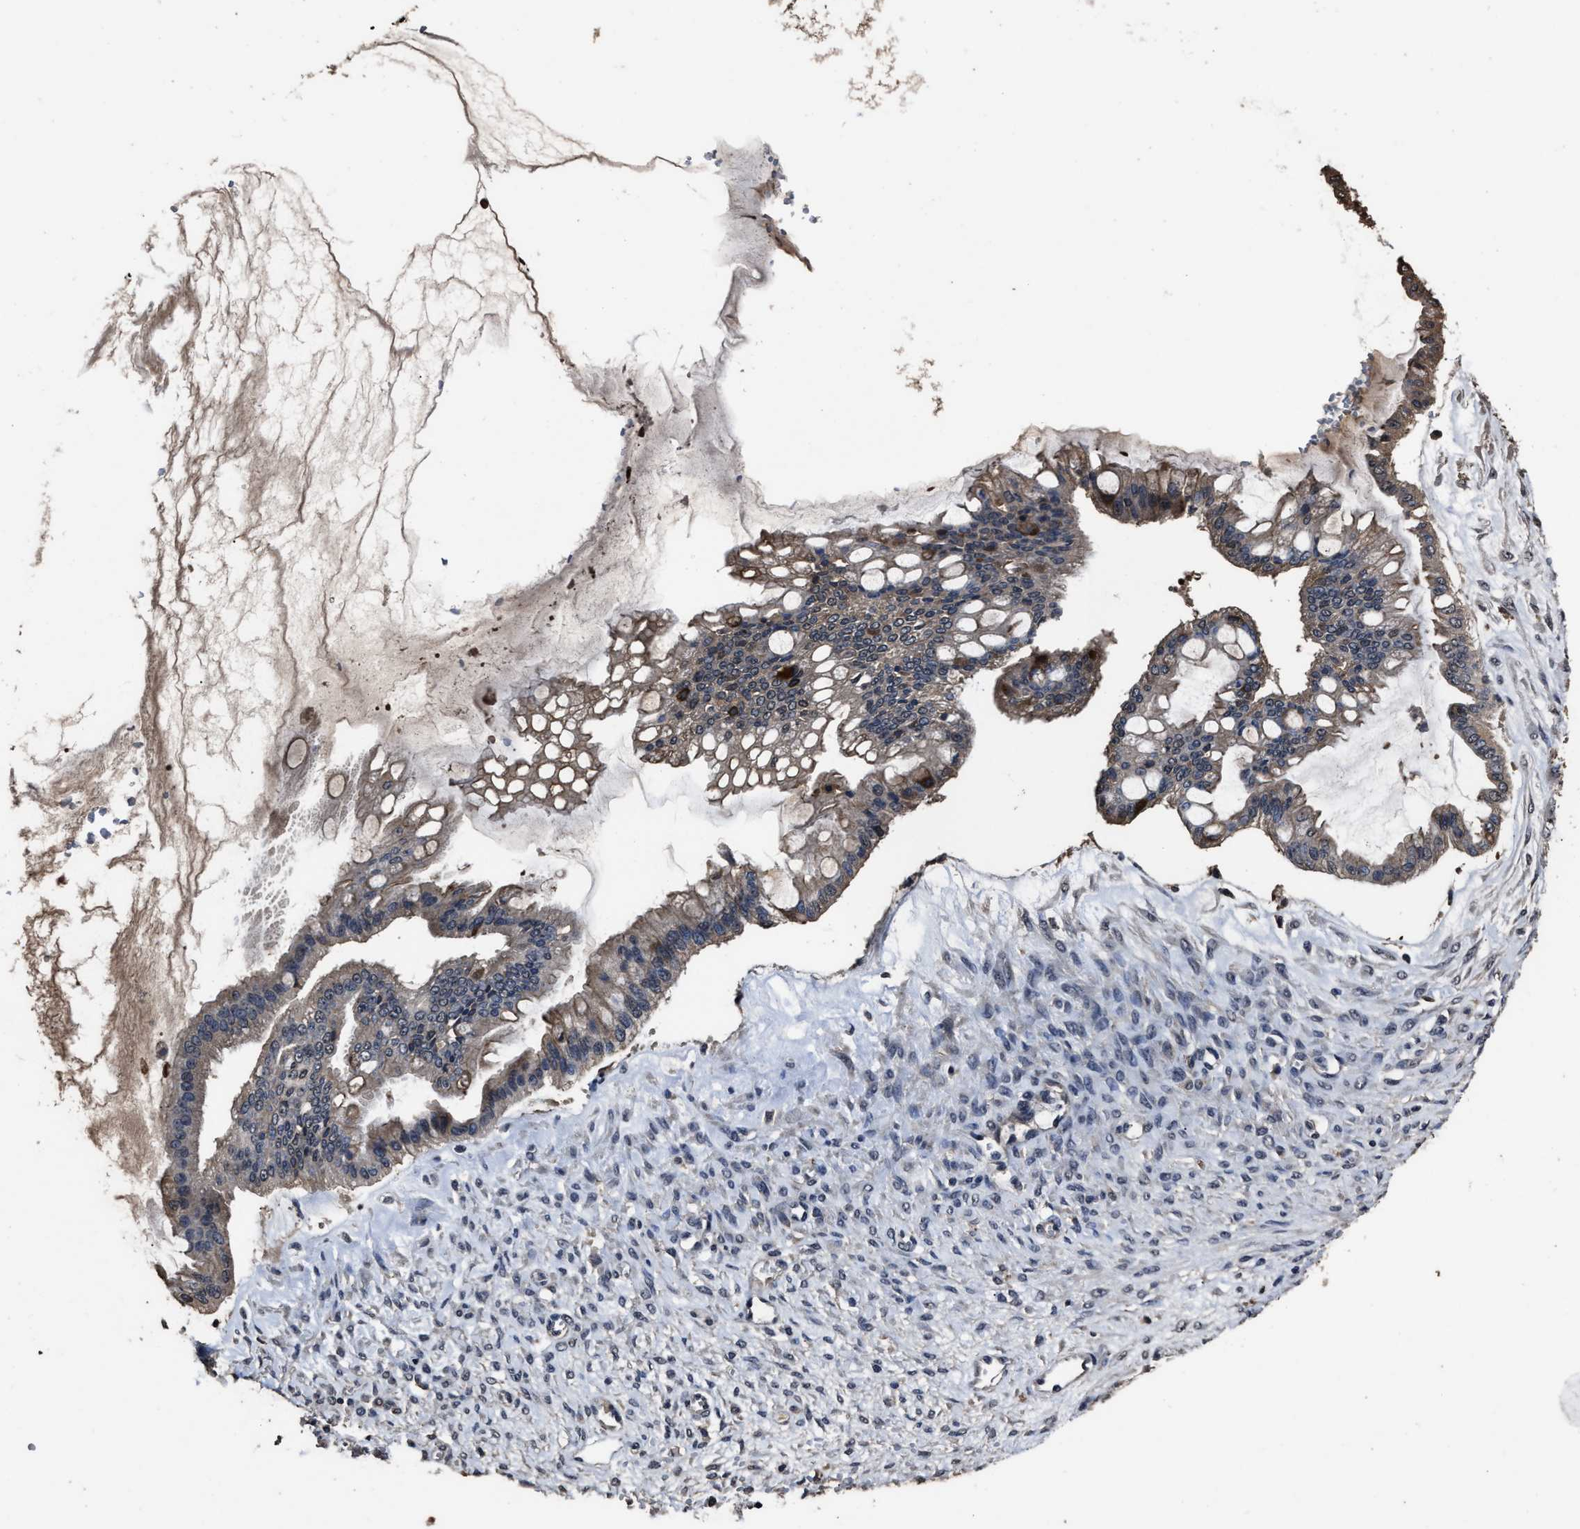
{"staining": {"intensity": "weak", "quantity": "25%-75%", "location": "cytoplasmic/membranous"}, "tissue": "ovarian cancer", "cell_type": "Tumor cells", "image_type": "cancer", "snomed": [{"axis": "morphology", "description": "Cystadenocarcinoma, mucinous, NOS"}, {"axis": "topography", "description": "Ovary"}], "caption": "Protein expression analysis of human mucinous cystadenocarcinoma (ovarian) reveals weak cytoplasmic/membranous expression in approximately 25%-75% of tumor cells.", "gene": "RSBN1L", "patient": {"sex": "female", "age": 73}}